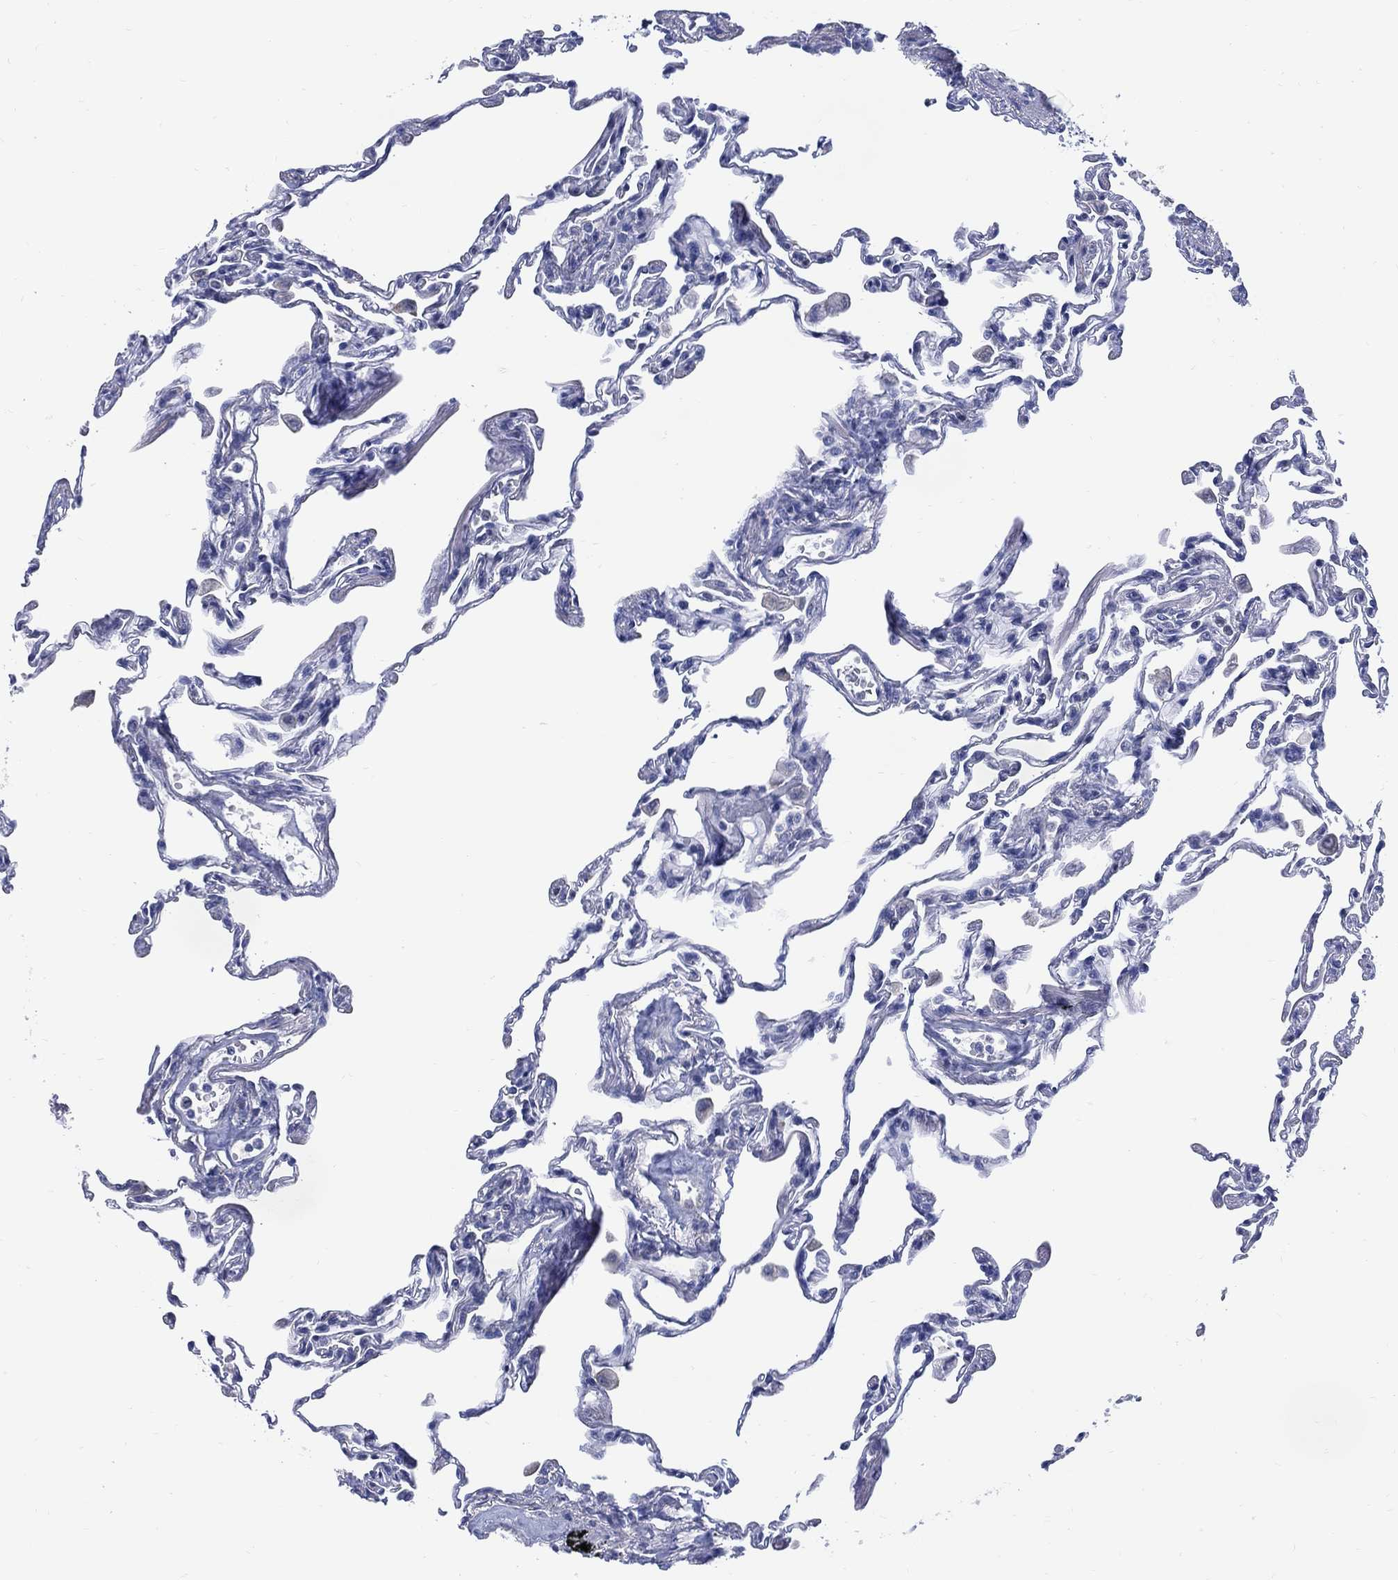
{"staining": {"intensity": "negative", "quantity": "none", "location": "none"}, "tissue": "lung", "cell_type": "Alveolar cells", "image_type": "normal", "snomed": [{"axis": "morphology", "description": "Normal tissue, NOS"}, {"axis": "topography", "description": "Lung"}], "caption": "Image shows no protein positivity in alveolar cells of normal lung. The staining was performed using DAB to visualize the protein expression in brown, while the nuclei were stained in blue with hematoxylin (Magnification: 20x).", "gene": "DDI1", "patient": {"sex": "female", "age": 57}}